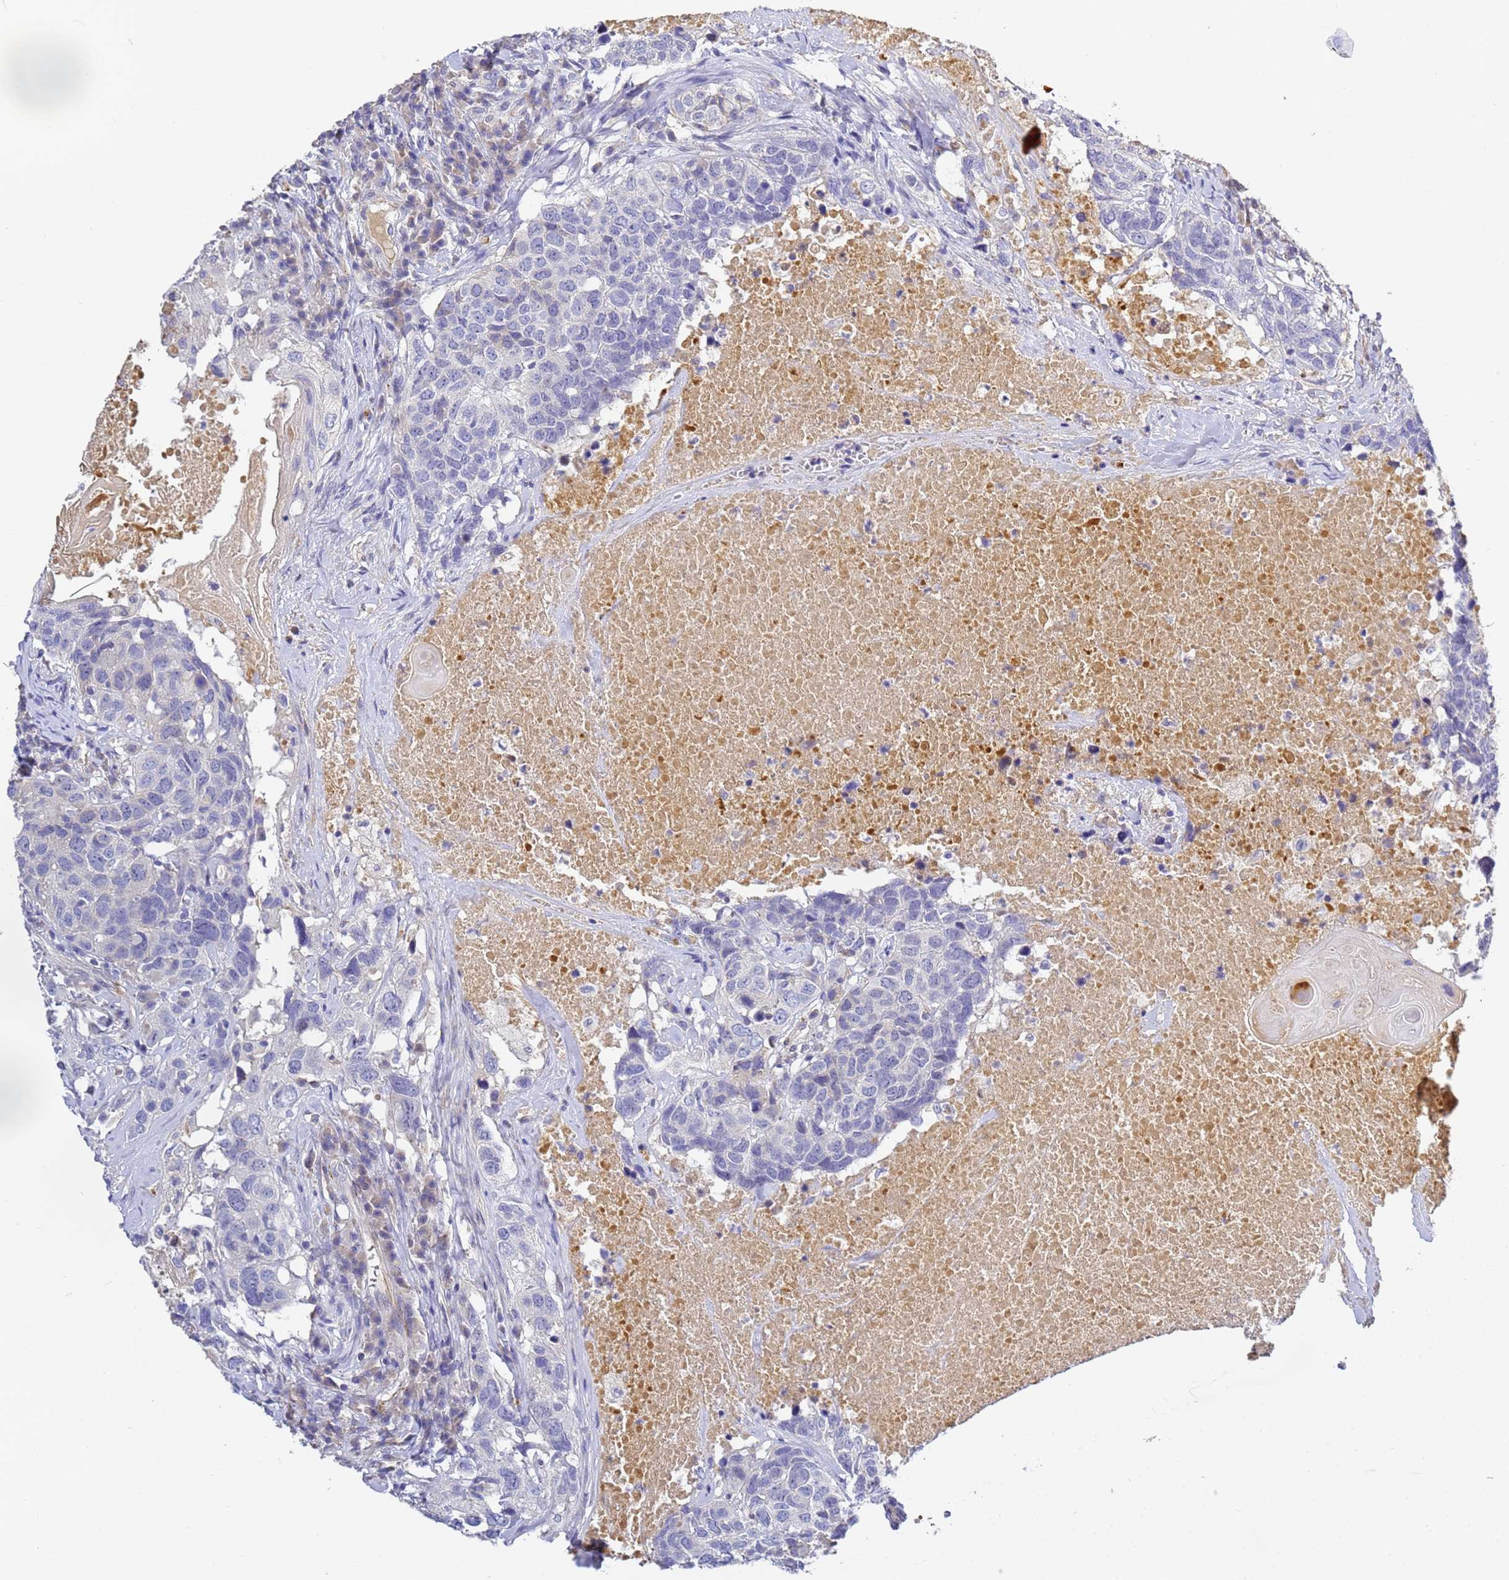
{"staining": {"intensity": "negative", "quantity": "none", "location": "none"}, "tissue": "head and neck cancer", "cell_type": "Tumor cells", "image_type": "cancer", "snomed": [{"axis": "morphology", "description": "Squamous cell carcinoma, NOS"}, {"axis": "topography", "description": "Head-Neck"}], "caption": "Immunohistochemistry (IHC) image of head and neck cancer stained for a protein (brown), which displays no expression in tumor cells.", "gene": "CFH", "patient": {"sex": "male", "age": 66}}